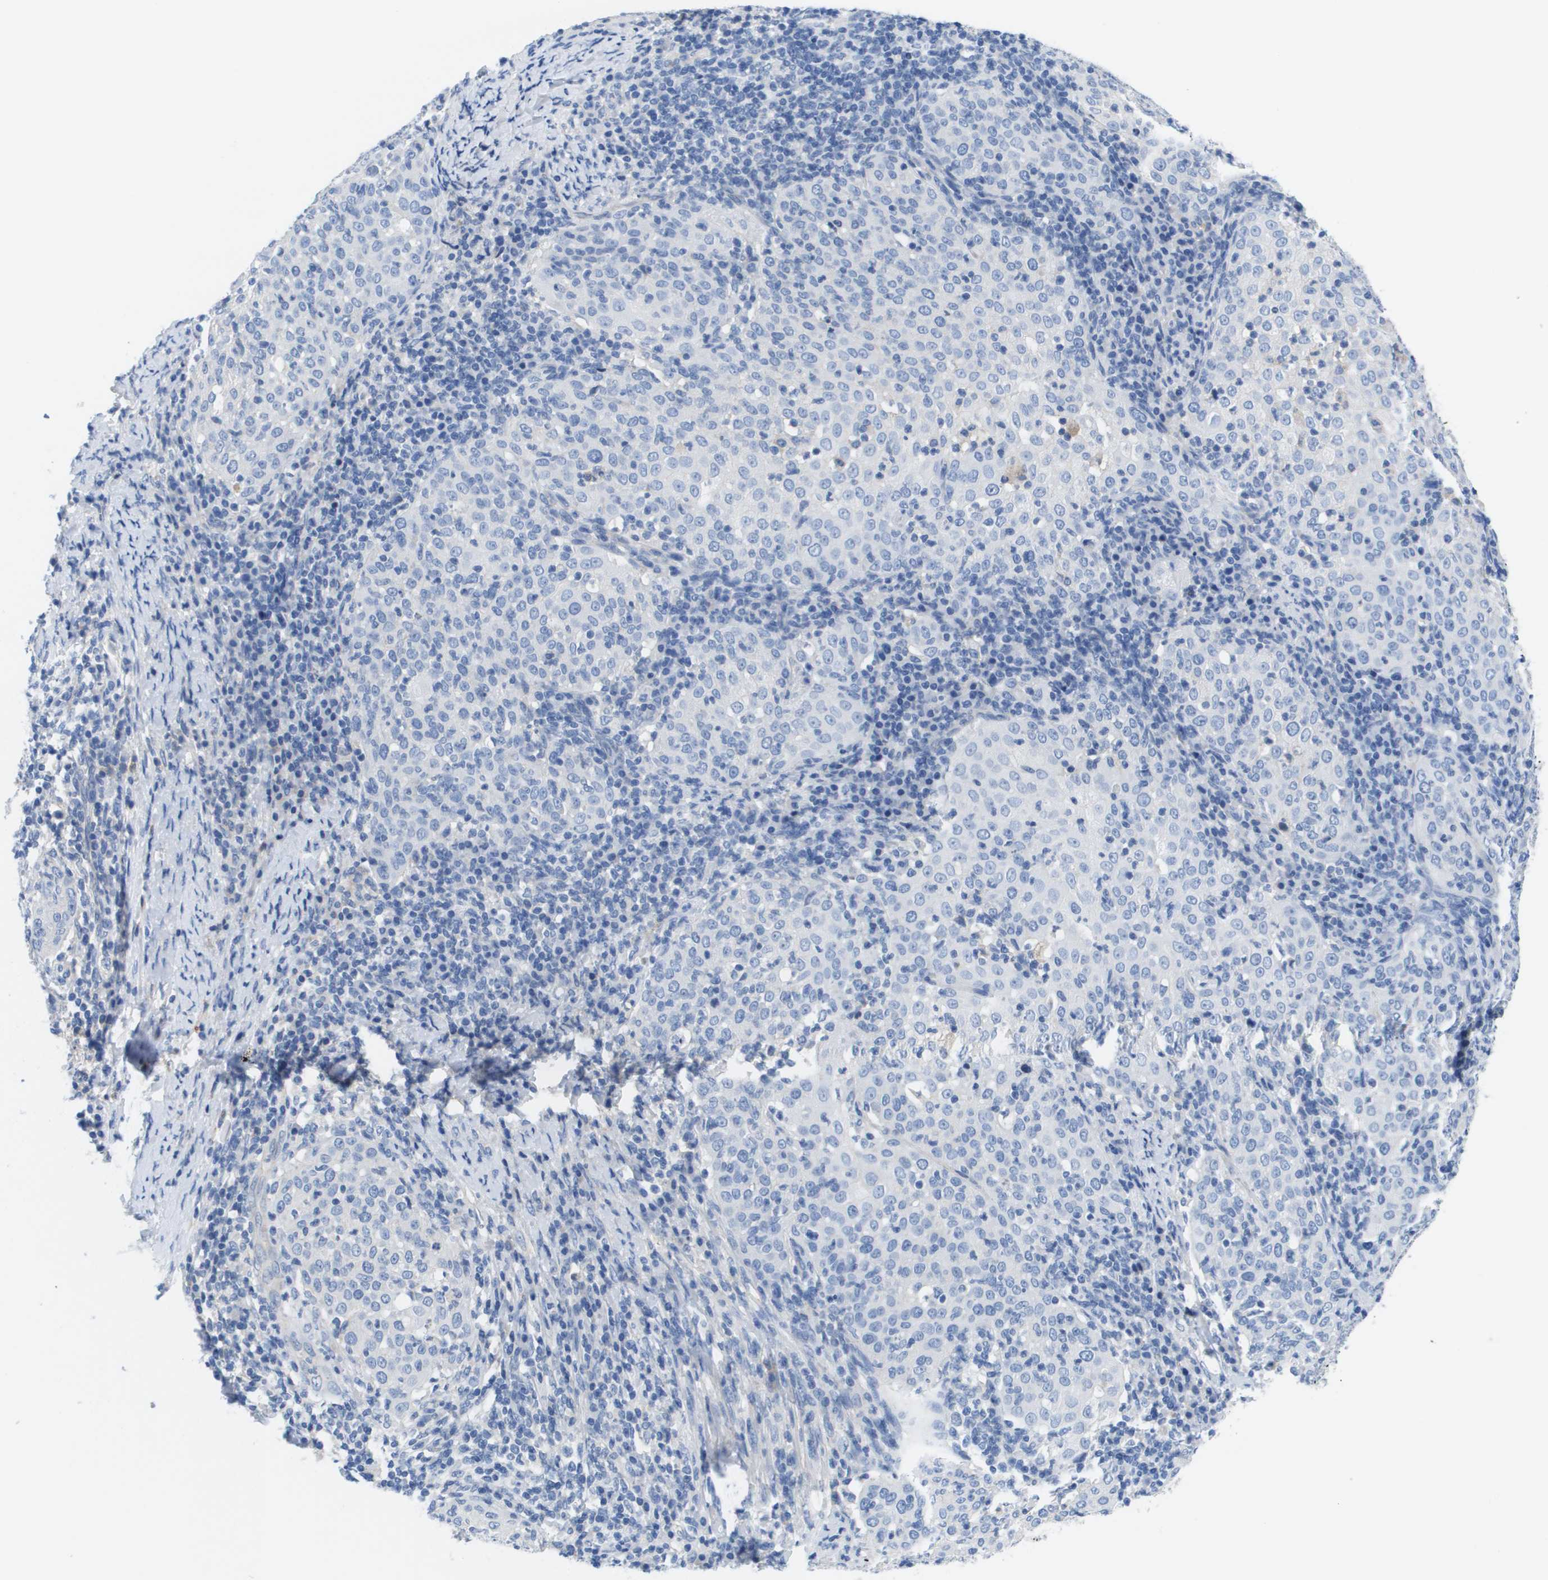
{"staining": {"intensity": "negative", "quantity": "none", "location": "none"}, "tissue": "cervical cancer", "cell_type": "Tumor cells", "image_type": "cancer", "snomed": [{"axis": "morphology", "description": "Squamous cell carcinoma, NOS"}, {"axis": "topography", "description": "Cervix"}], "caption": "The immunohistochemistry (IHC) image has no significant expression in tumor cells of cervical cancer tissue.", "gene": "APOA1", "patient": {"sex": "female", "age": 35}}